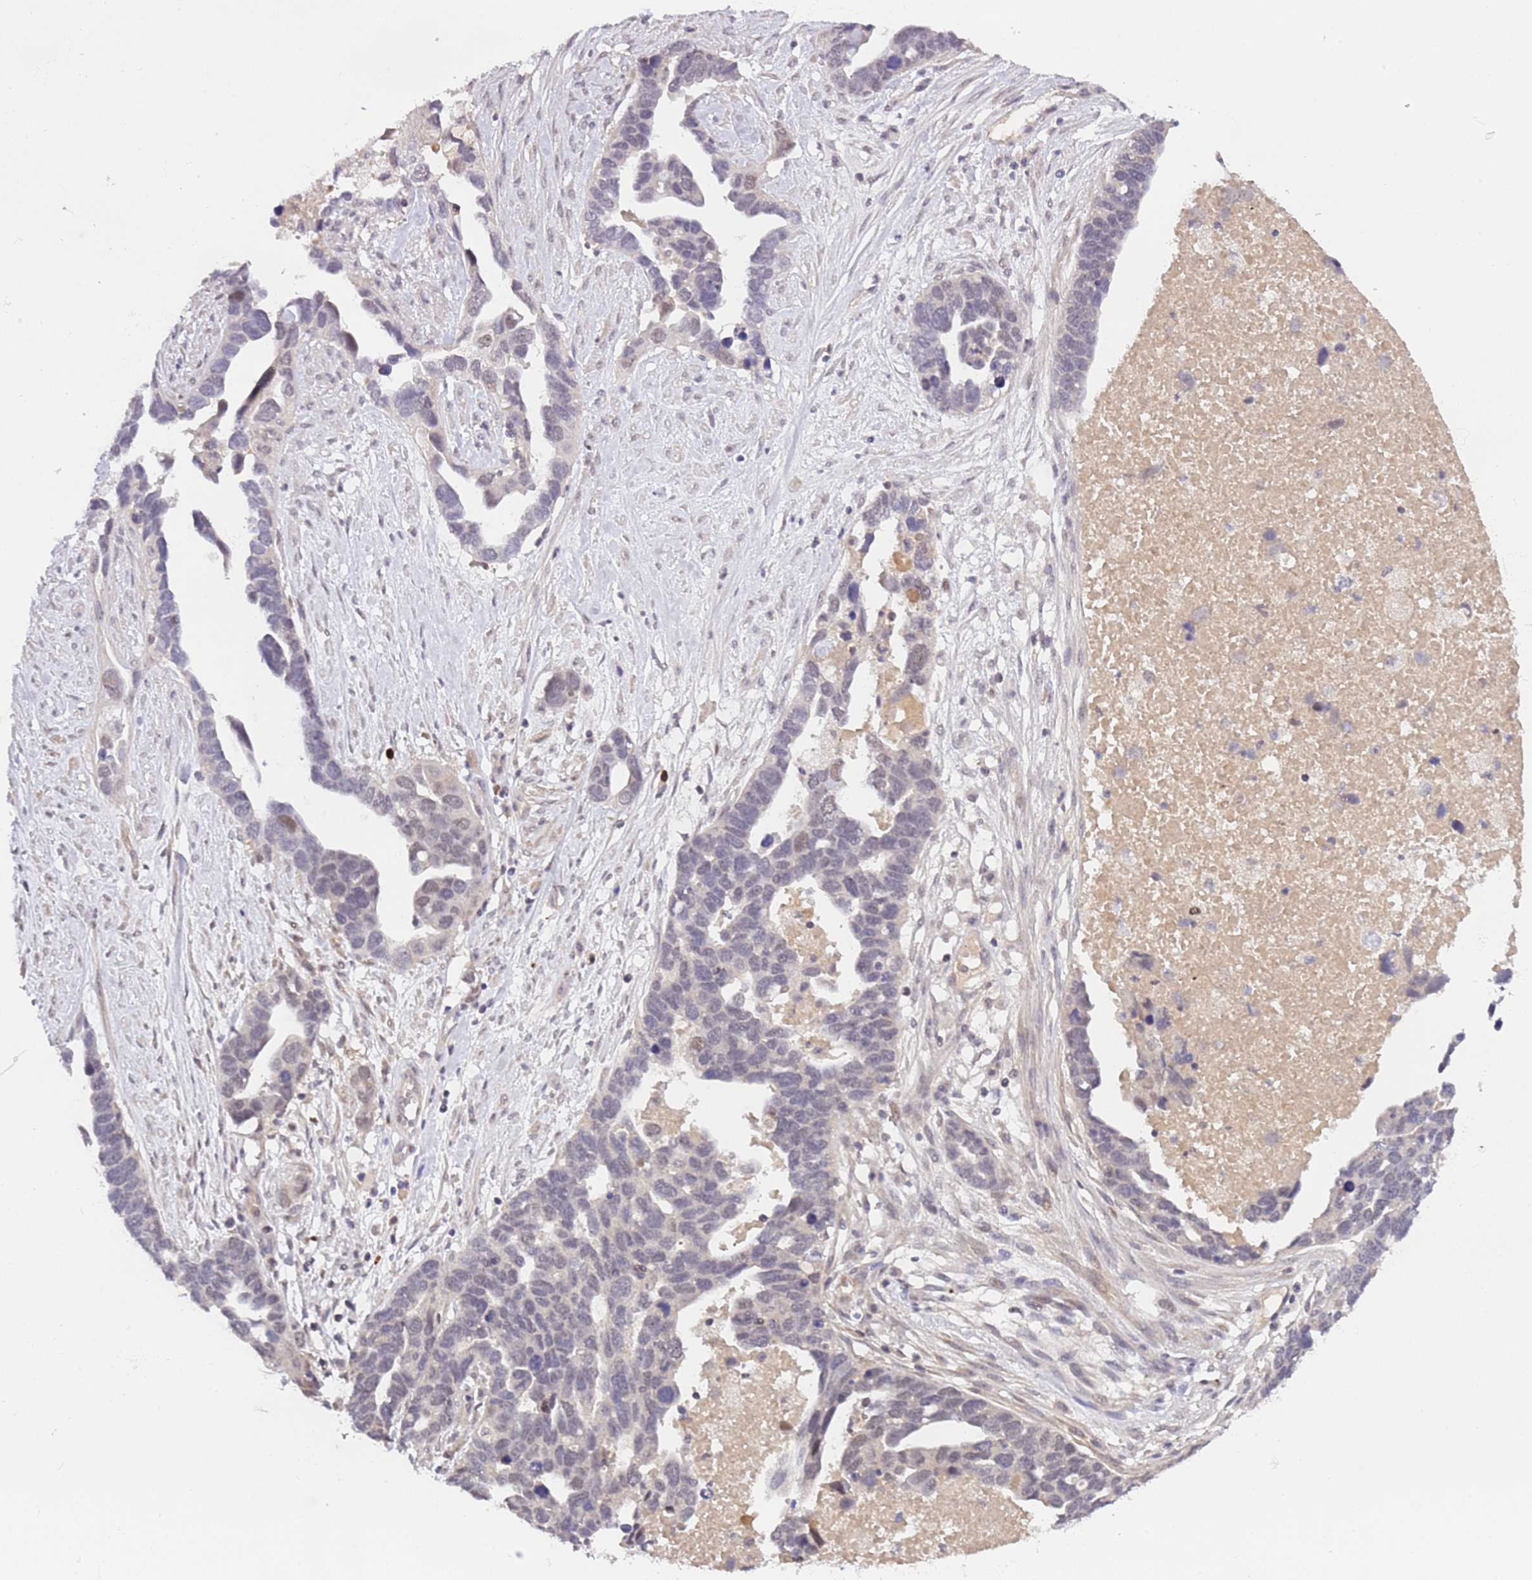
{"staining": {"intensity": "weak", "quantity": "<25%", "location": "nuclear"}, "tissue": "ovarian cancer", "cell_type": "Tumor cells", "image_type": "cancer", "snomed": [{"axis": "morphology", "description": "Cystadenocarcinoma, serous, NOS"}, {"axis": "topography", "description": "Ovary"}], "caption": "Immunohistochemical staining of serous cystadenocarcinoma (ovarian) demonstrates no significant expression in tumor cells. The staining is performed using DAB (3,3'-diaminobenzidine) brown chromogen with nuclei counter-stained in using hematoxylin.", "gene": "MAGEF1", "patient": {"sex": "female", "age": 54}}